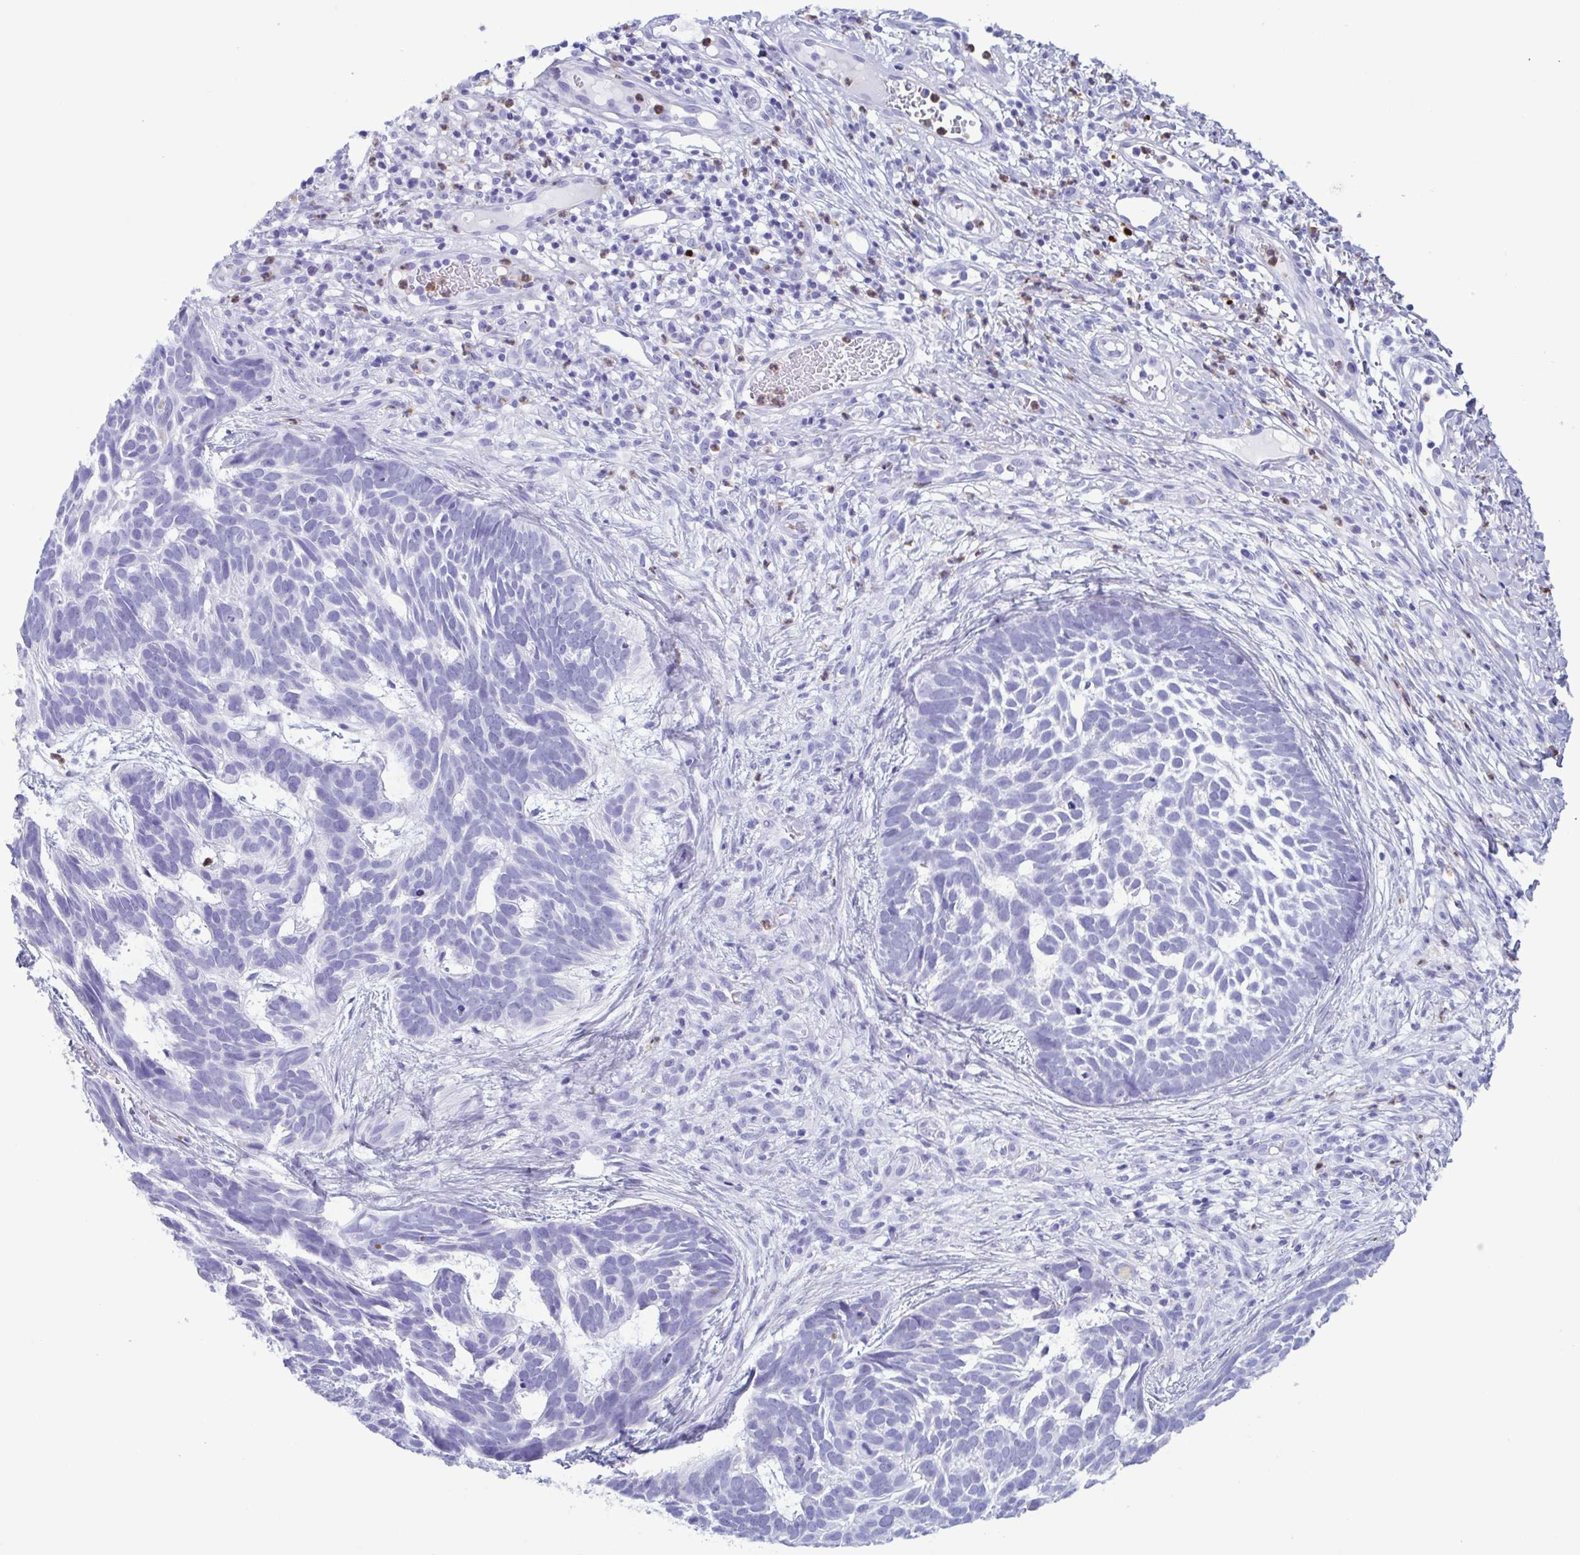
{"staining": {"intensity": "negative", "quantity": "none", "location": "none"}, "tissue": "skin cancer", "cell_type": "Tumor cells", "image_type": "cancer", "snomed": [{"axis": "morphology", "description": "Basal cell carcinoma"}, {"axis": "topography", "description": "Skin"}], "caption": "Image shows no significant protein staining in tumor cells of skin cancer (basal cell carcinoma). Brightfield microscopy of immunohistochemistry stained with DAB (3,3'-diaminobenzidine) (brown) and hematoxylin (blue), captured at high magnification.", "gene": "LTF", "patient": {"sex": "male", "age": 78}}